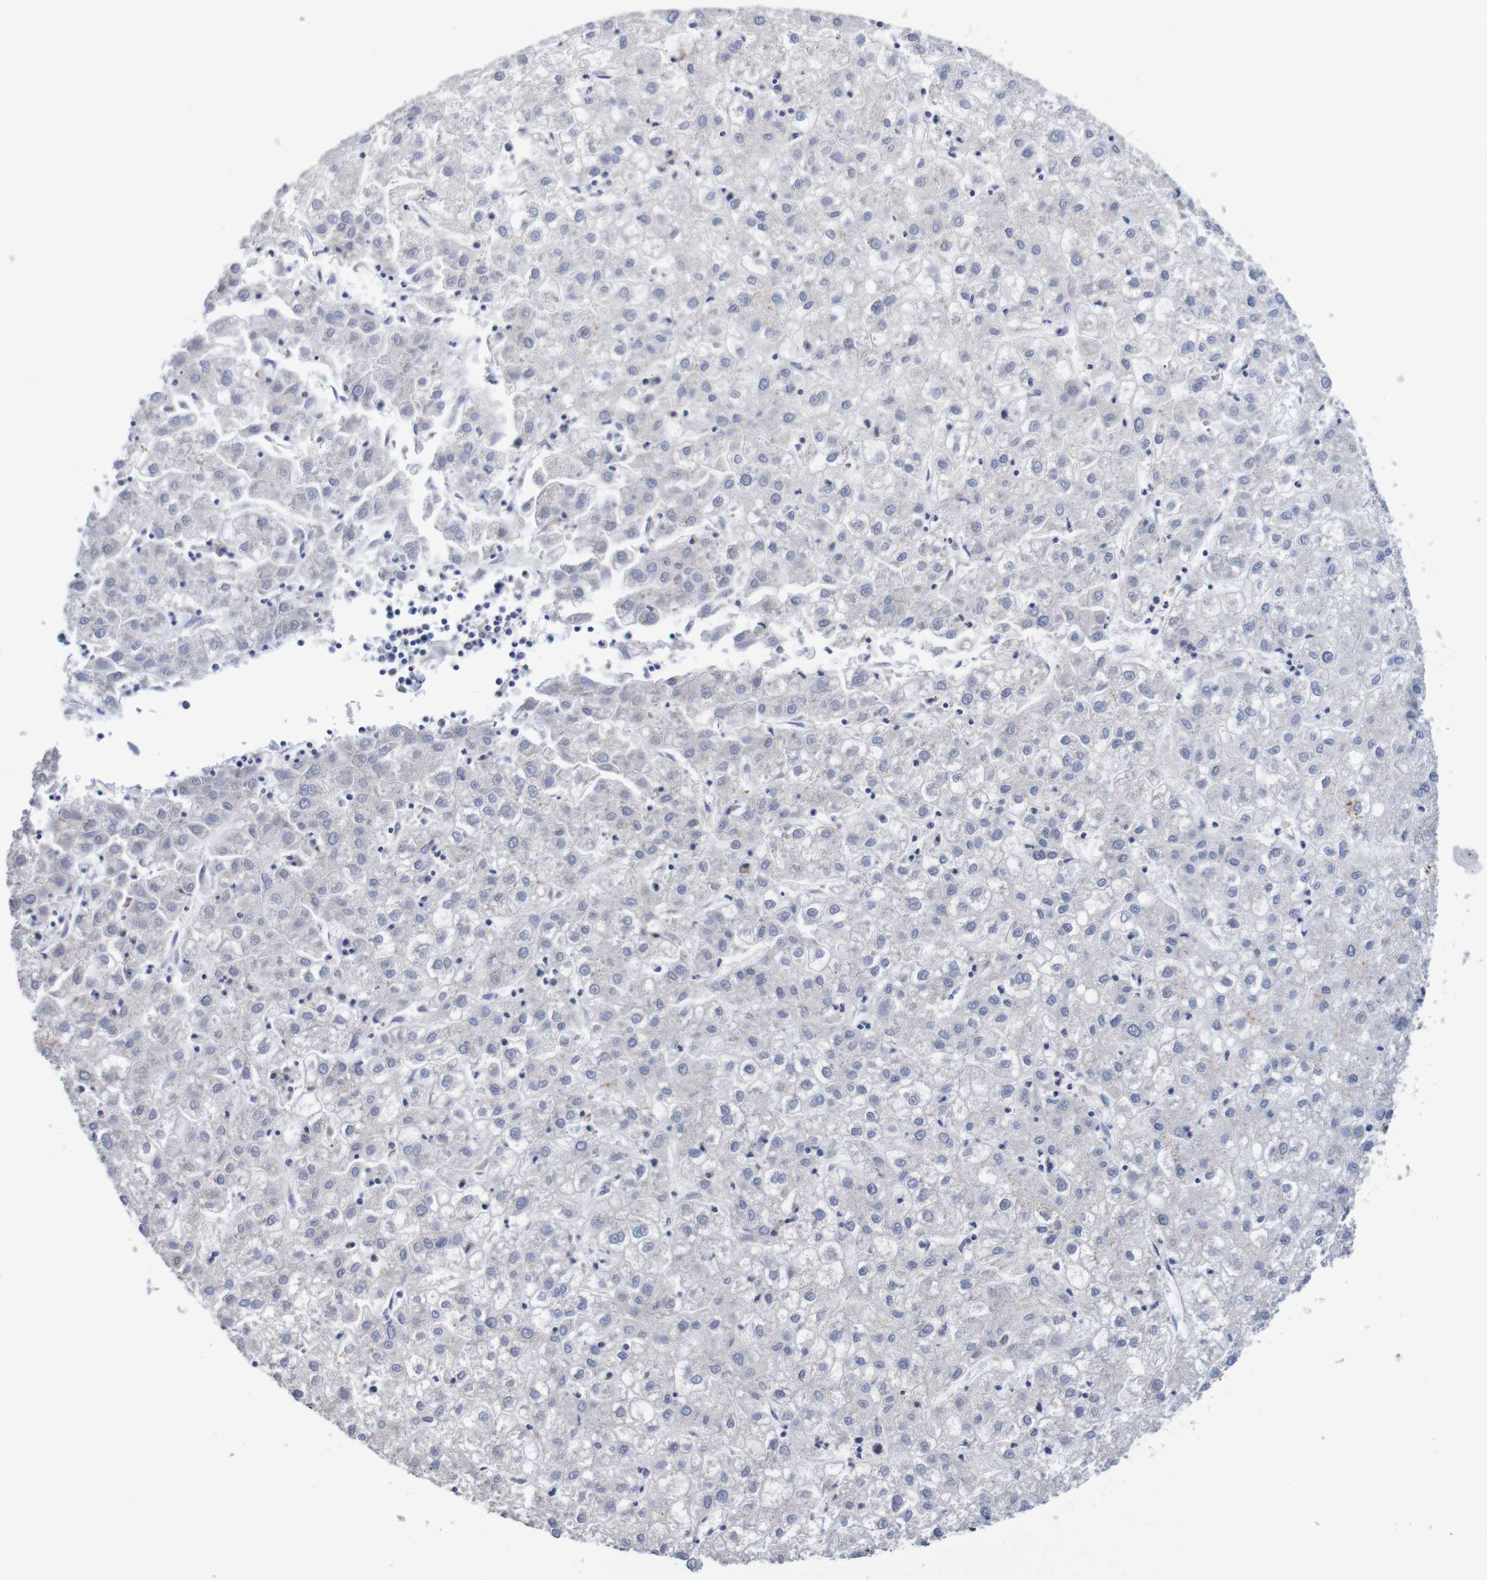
{"staining": {"intensity": "negative", "quantity": "none", "location": "none"}, "tissue": "liver cancer", "cell_type": "Tumor cells", "image_type": "cancer", "snomed": [{"axis": "morphology", "description": "Carcinoma, Hepatocellular, NOS"}, {"axis": "topography", "description": "Liver"}], "caption": "IHC photomicrograph of human liver cancer (hepatocellular carcinoma) stained for a protein (brown), which displays no positivity in tumor cells.", "gene": "FIBP", "patient": {"sex": "male", "age": 72}}